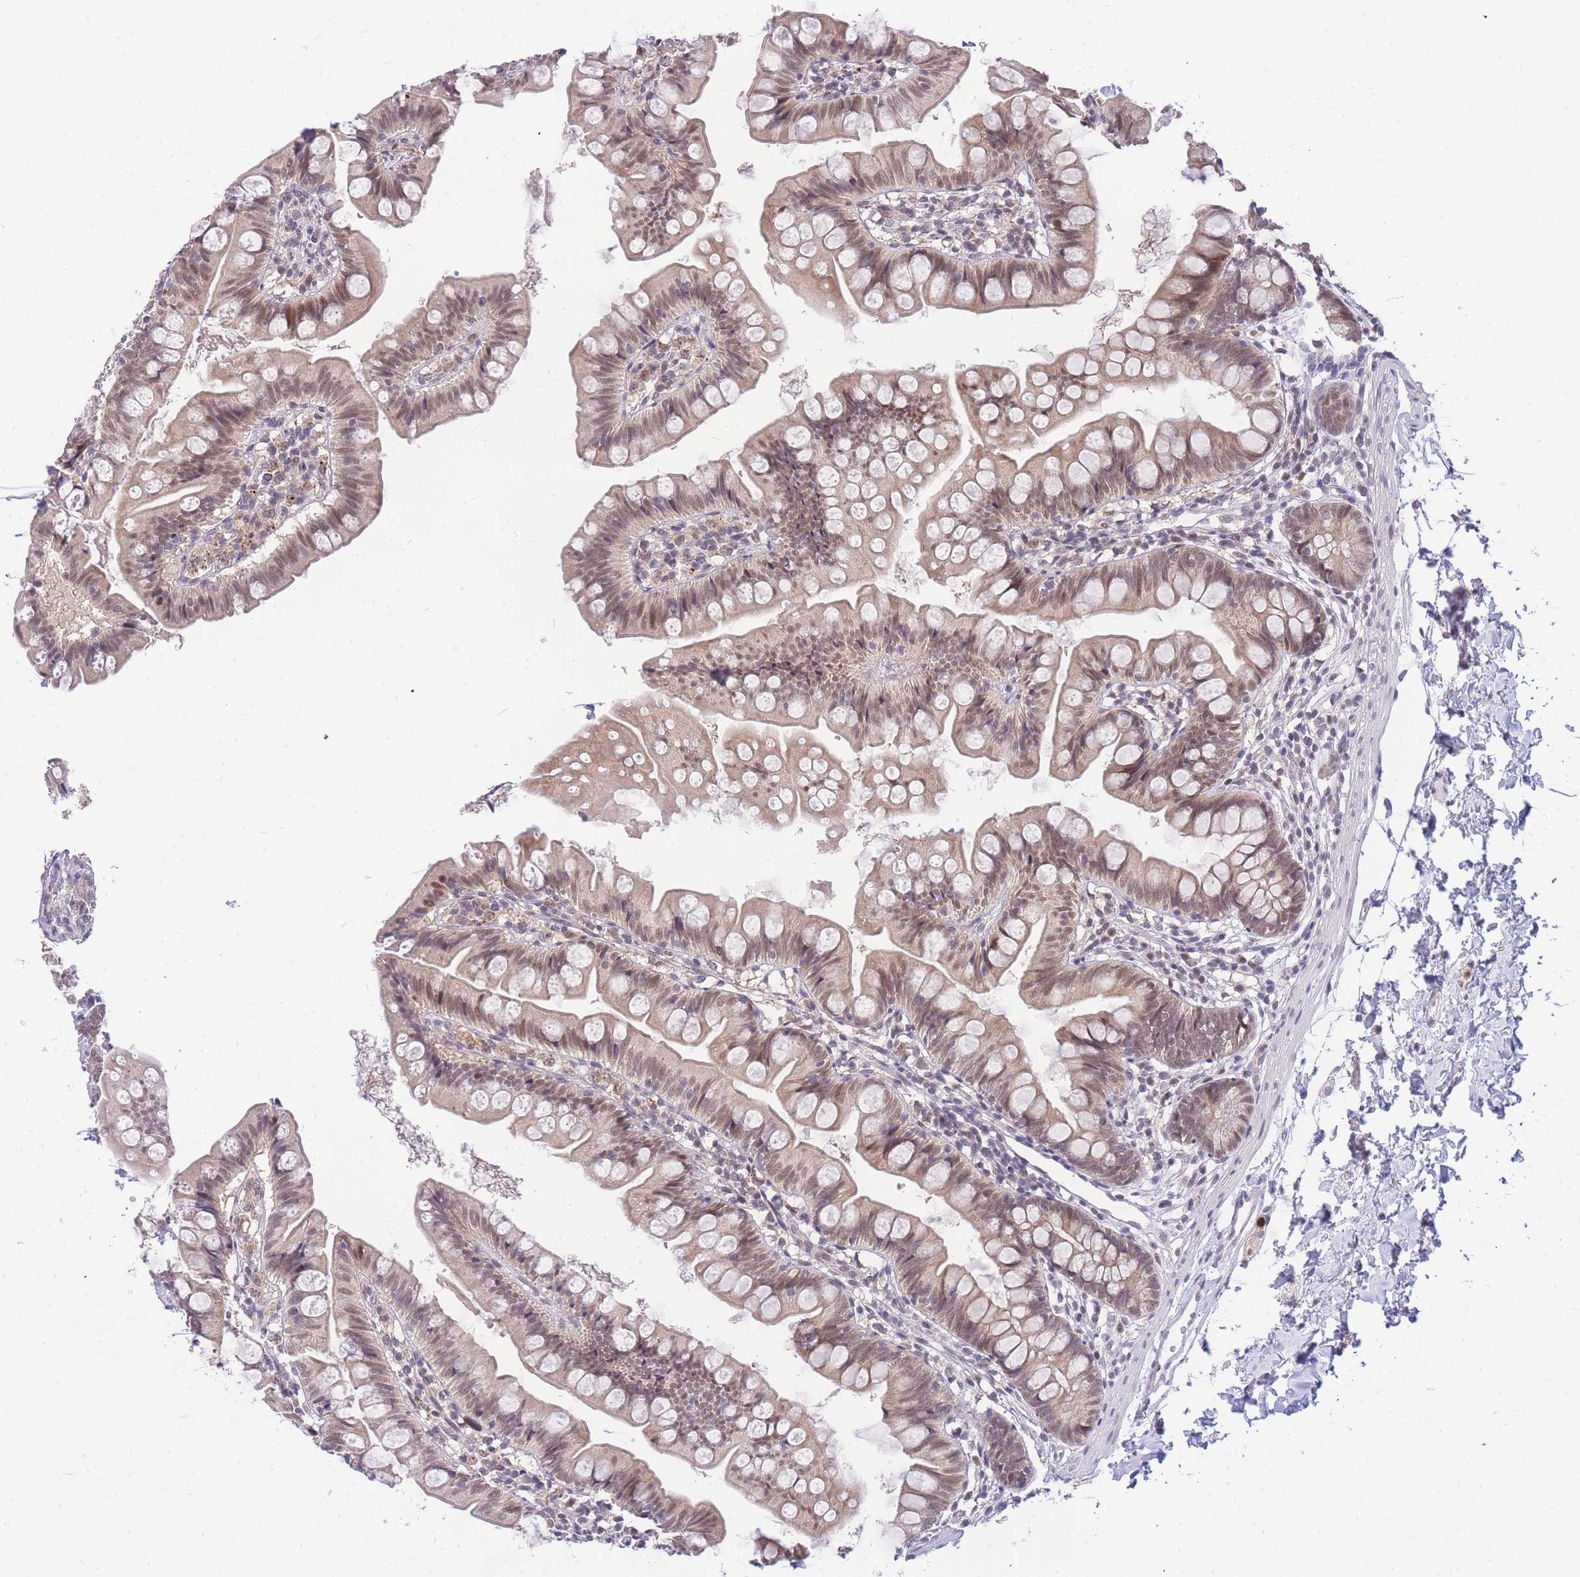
{"staining": {"intensity": "moderate", "quantity": ">75%", "location": "nuclear"}, "tissue": "small intestine", "cell_type": "Glandular cells", "image_type": "normal", "snomed": [{"axis": "morphology", "description": "Normal tissue, NOS"}, {"axis": "topography", "description": "Small intestine"}], "caption": "This is a photomicrograph of IHC staining of unremarkable small intestine, which shows moderate positivity in the nuclear of glandular cells.", "gene": "PUS10", "patient": {"sex": "male", "age": 7}}